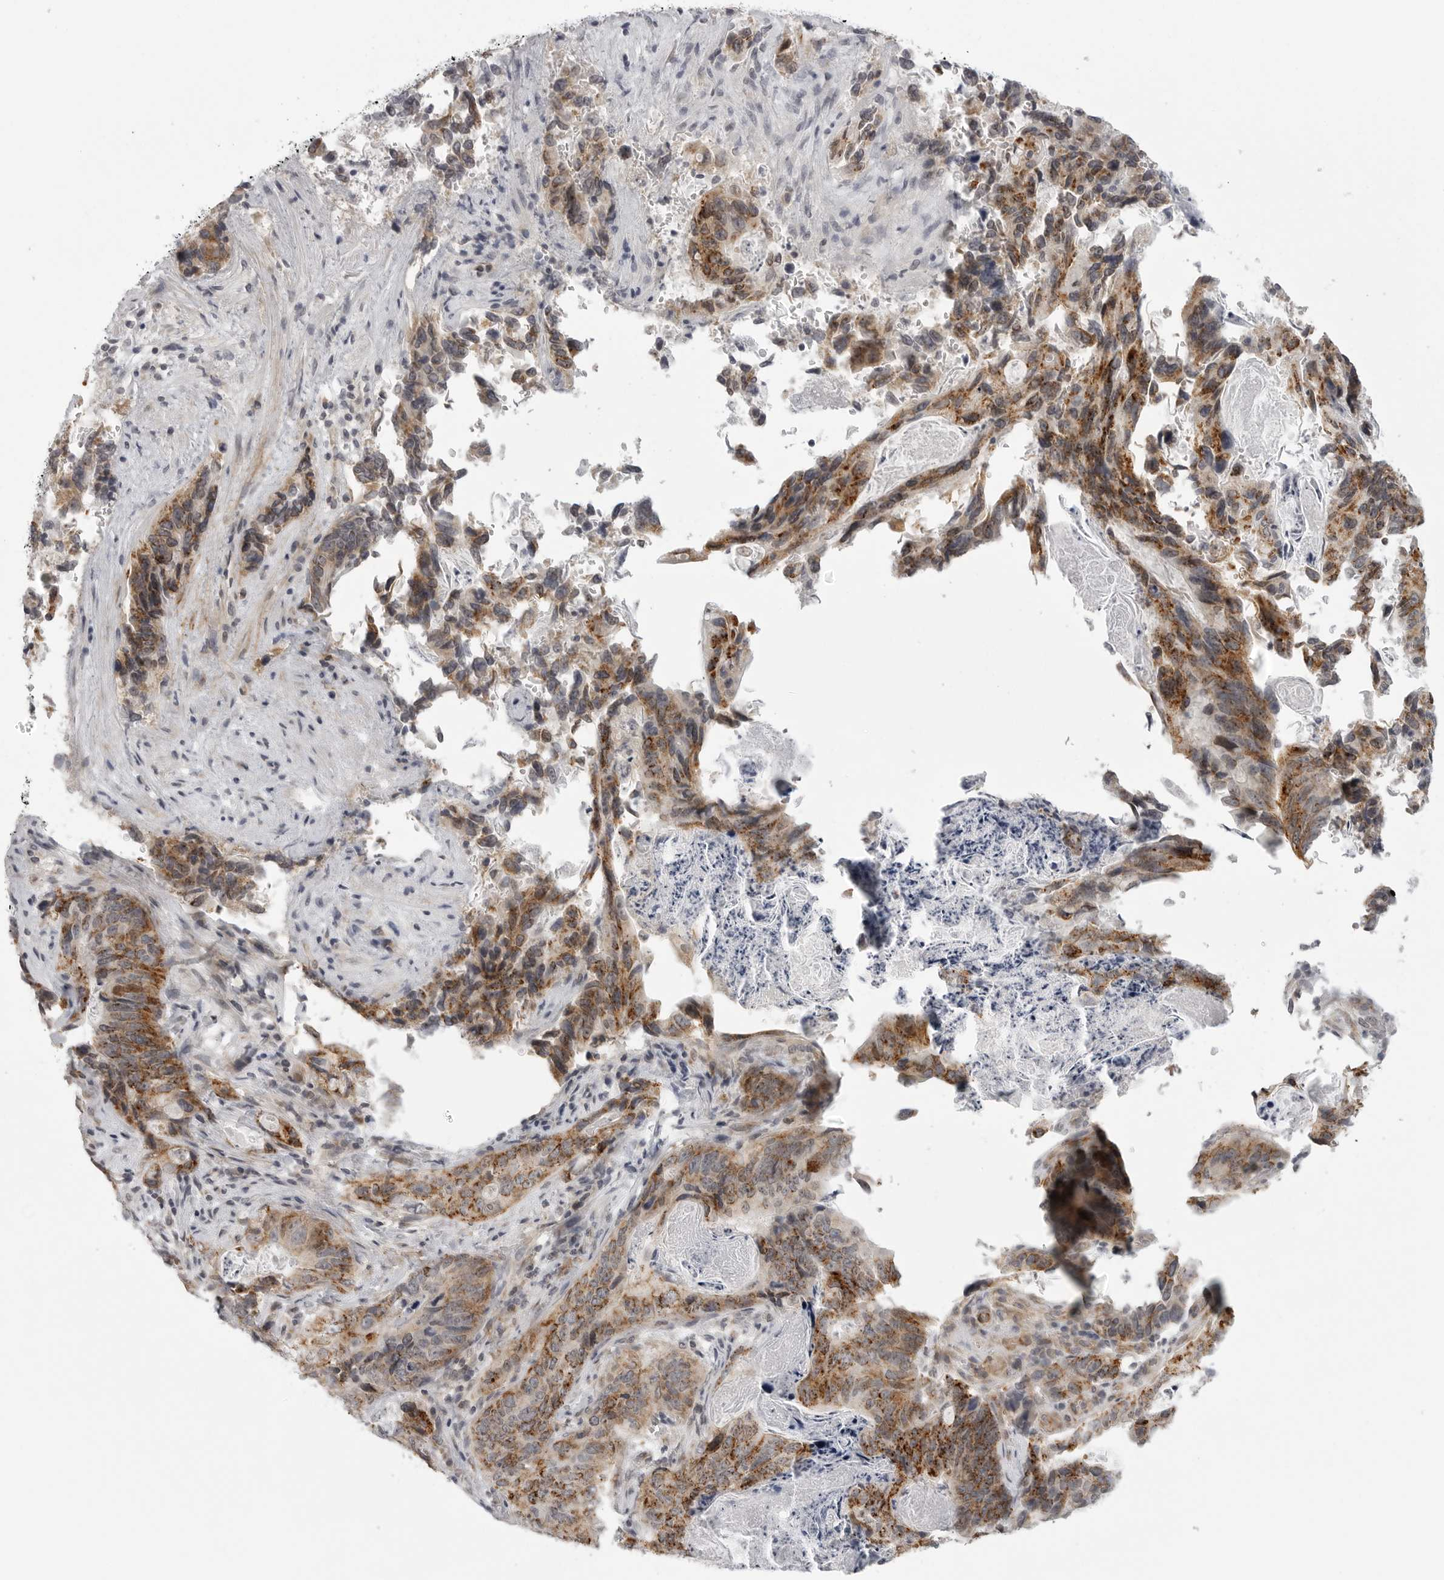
{"staining": {"intensity": "moderate", "quantity": ">75%", "location": "cytoplasmic/membranous"}, "tissue": "stomach cancer", "cell_type": "Tumor cells", "image_type": "cancer", "snomed": [{"axis": "morphology", "description": "Normal tissue, NOS"}, {"axis": "morphology", "description": "Adenocarcinoma, NOS"}, {"axis": "topography", "description": "Stomach"}], "caption": "Adenocarcinoma (stomach) tissue demonstrates moderate cytoplasmic/membranous expression in approximately >75% of tumor cells, visualized by immunohistochemistry.", "gene": "TUT4", "patient": {"sex": "female", "age": 89}}